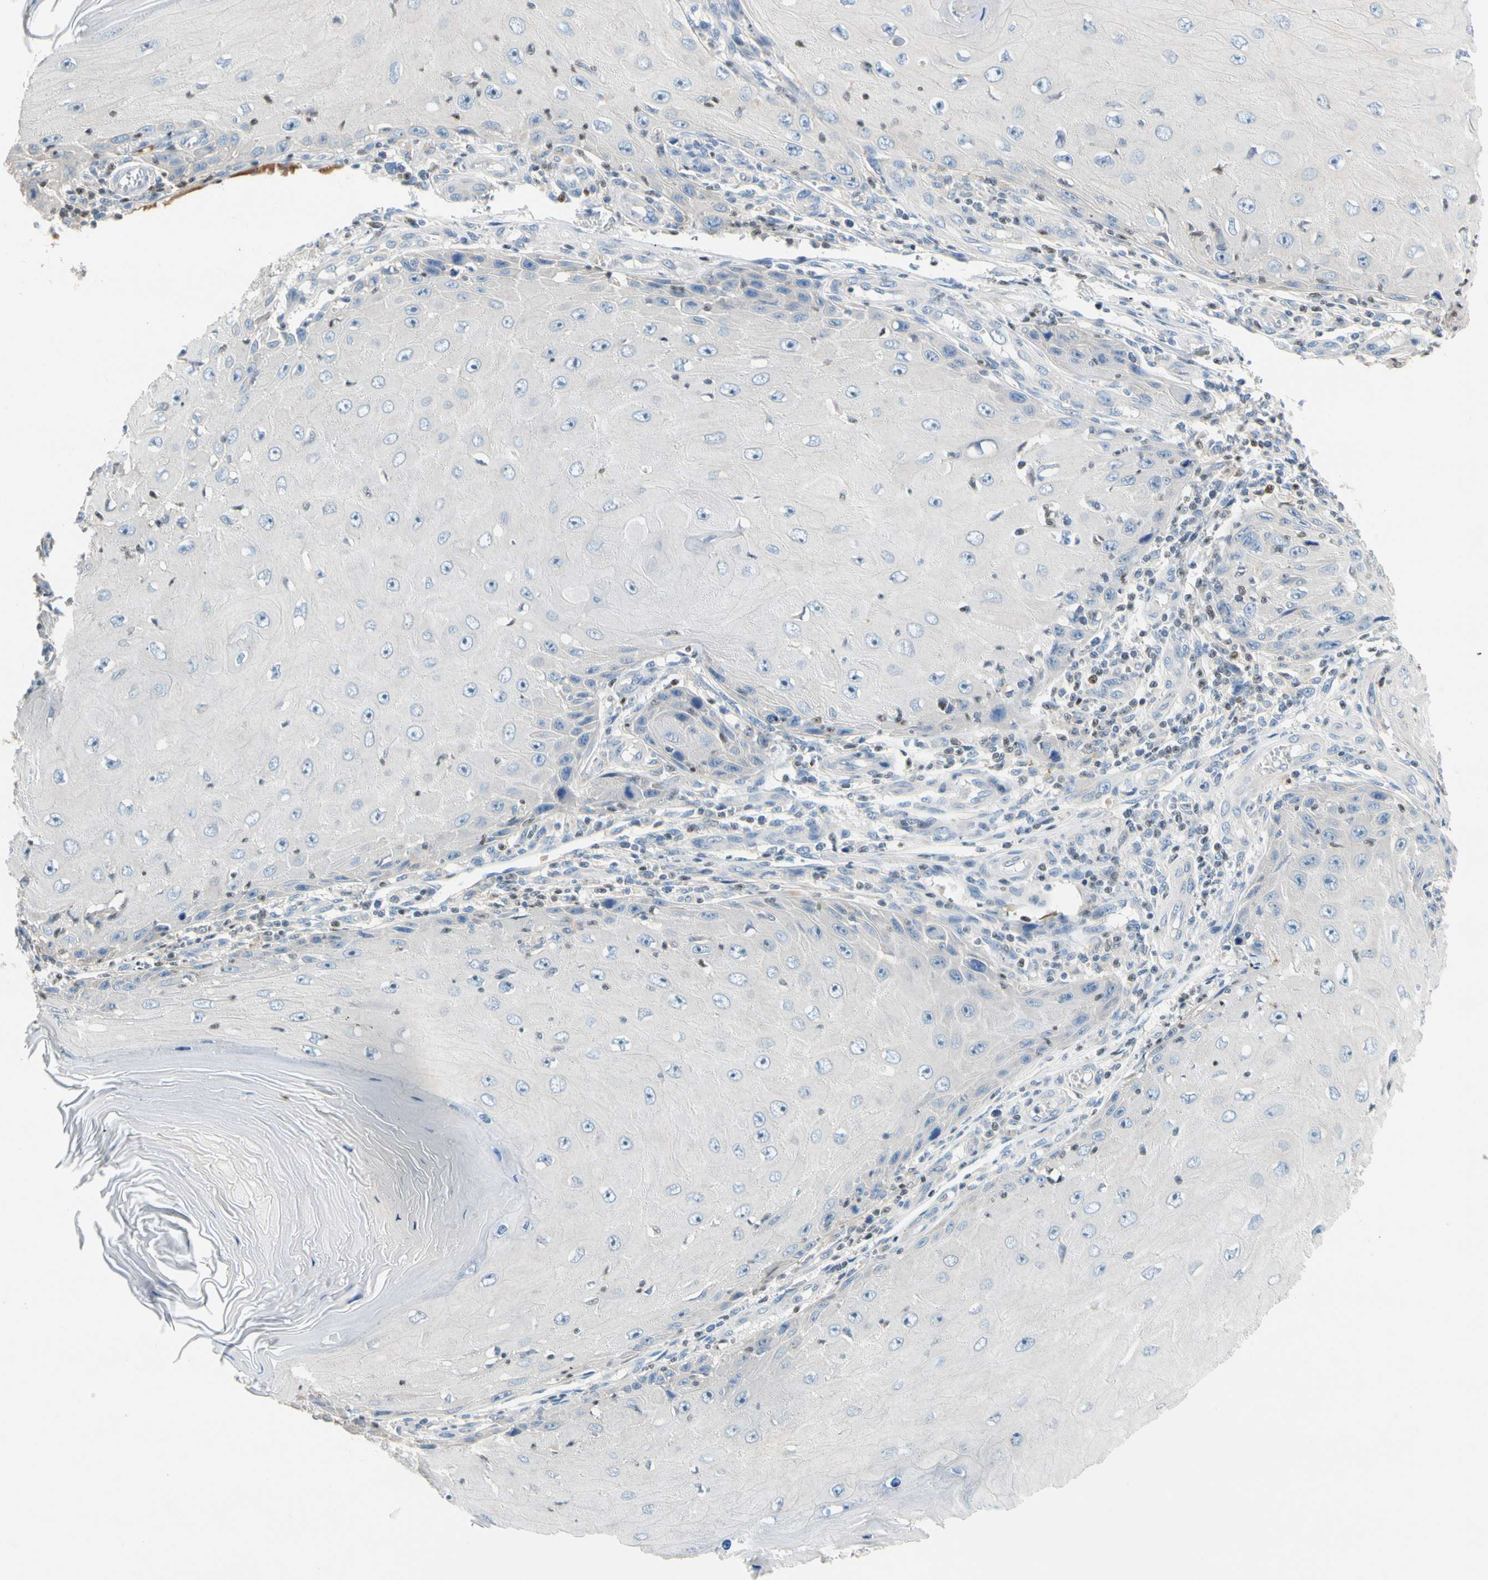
{"staining": {"intensity": "negative", "quantity": "none", "location": "none"}, "tissue": "skin cancer", "cell_type": "Tumor cells", "image_type": "cancer", "snomed": [{"axis": "morphology", "description": "Squamous cell carcinoma, NOS"}, {"axis": "topography", "description": "Skin"}], "caption": "This is an IHC image of human skin cancer (squamous cell carcinoma). There is no positivity in tumor cells.", "gene": "SP140", "patient": {"sex": "female", "age": 73}}